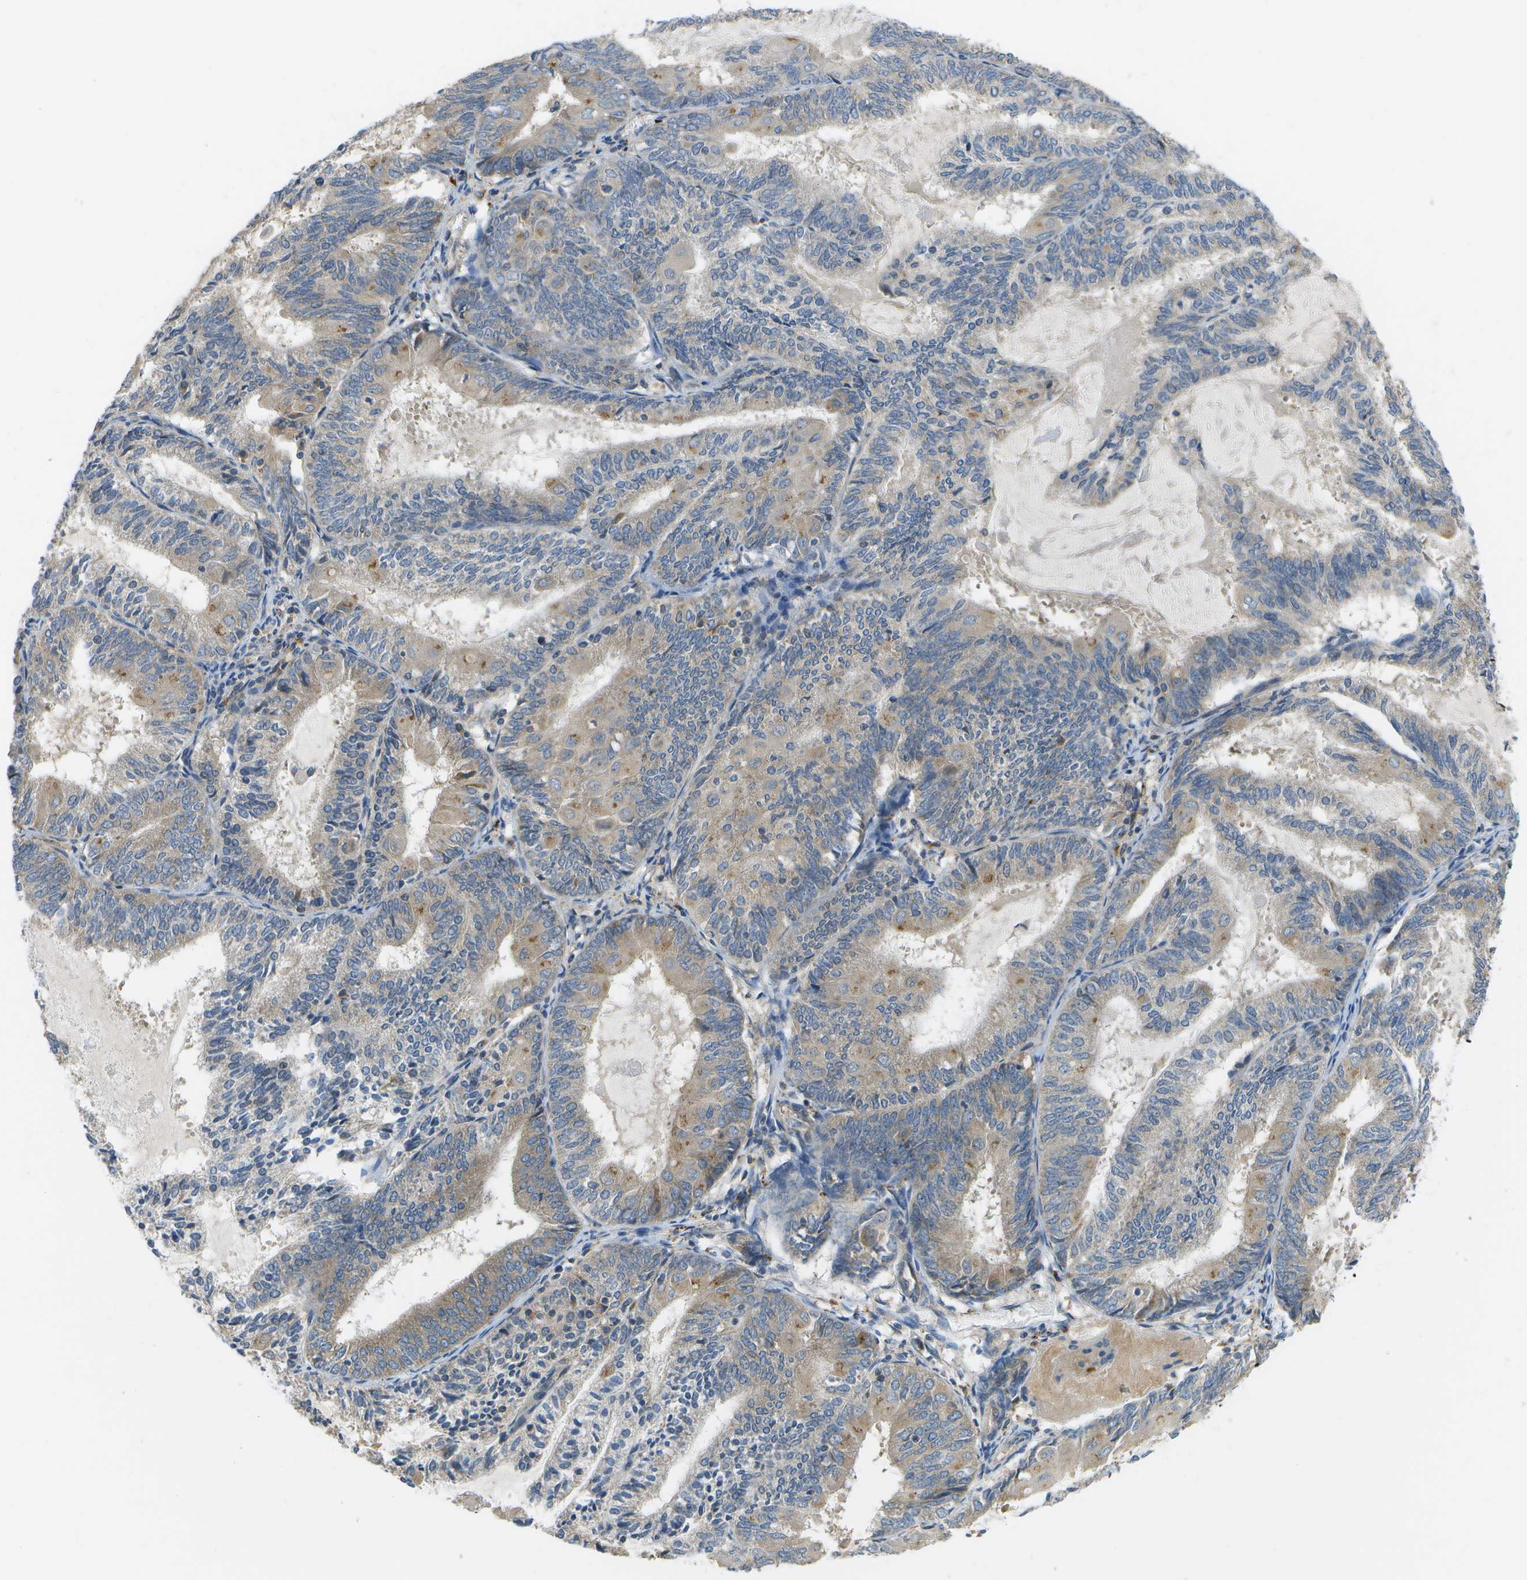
{"staining": {"intensity": "weak", "quantity": "<25%", "location": "cytoplasmic/membranous"}, "tissue": "endometrial cancer", "cell_type": "Tumor cells", "image_type": "cancer", "snomed": [{"axis": "morphology", "description": "Adenocarcinoma, NOS"}, {"axis": "topography", "description": "Endometrium"}], "caption": "Immunohistochemistry photomicrograph of neoplastic tissue: endometrial cancer stained with DAB (3,3'-diaminobenzidine) displays no significant protein positivity in tumor cells. (Stains: DAB immunohistochemistry (IHC) with hematoxylin counter stain, Microscopy: brightfield microscopy at high magnification).", "gene": "SLC25A20", "patient": {"sex": "female", "age": 81}}